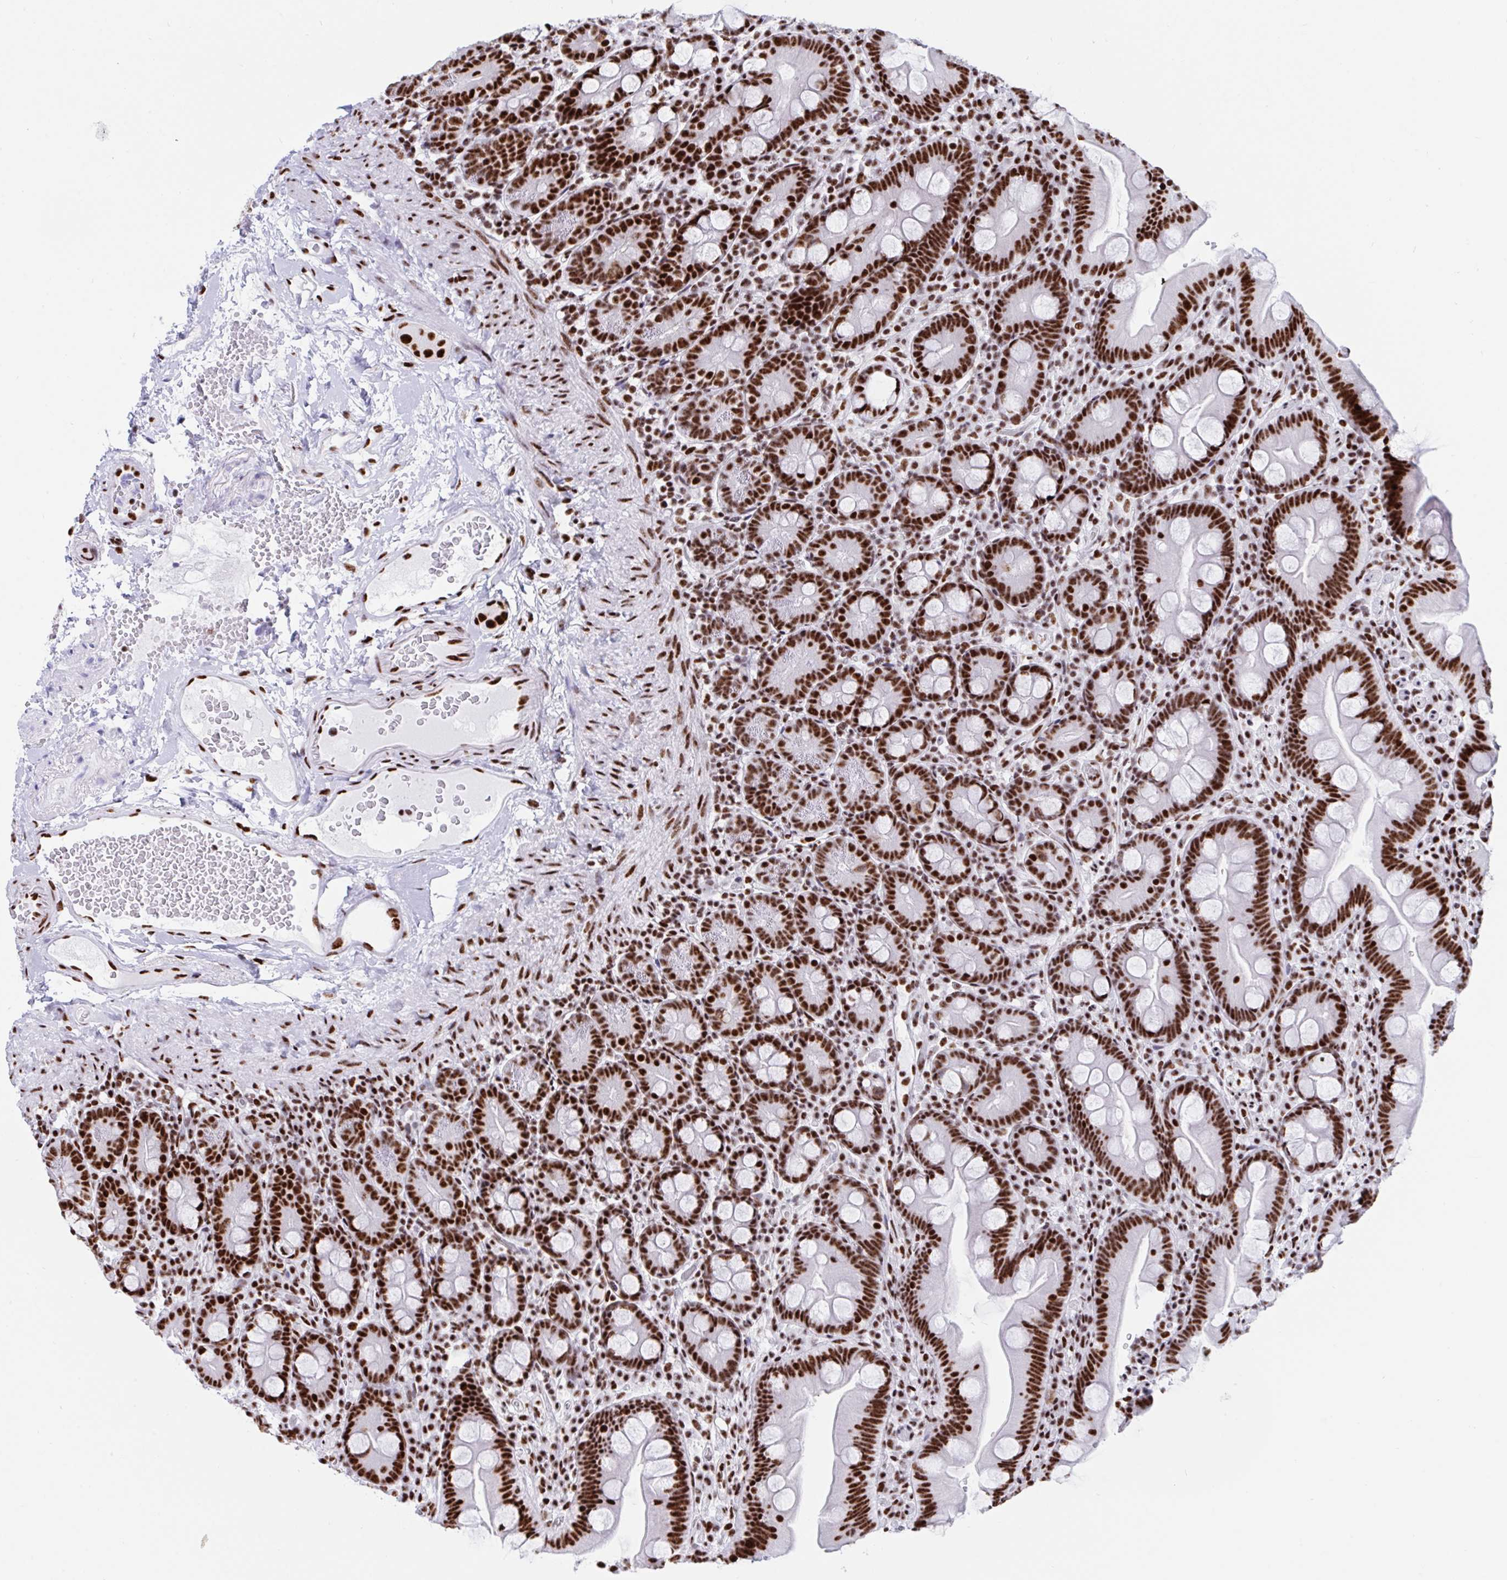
{"staining": {"intensity": "strong", "quantity": ">75%", "location": "nuclear"}, "tissue": "small intestine", "cell_type": "Glandular cells", "image_type": "normal", "snomed": [{"axis": "morphology", "description": "Normal tissue, NOS"}, {"axis": "topography", "description": "Small intestine"}], "caption": "Protein staining of normal small intestine displays strong nuclear staining in about >75% of glandular cells.", "gene": "IKZF2", "patient": {"sex": "female", "age": 68}}